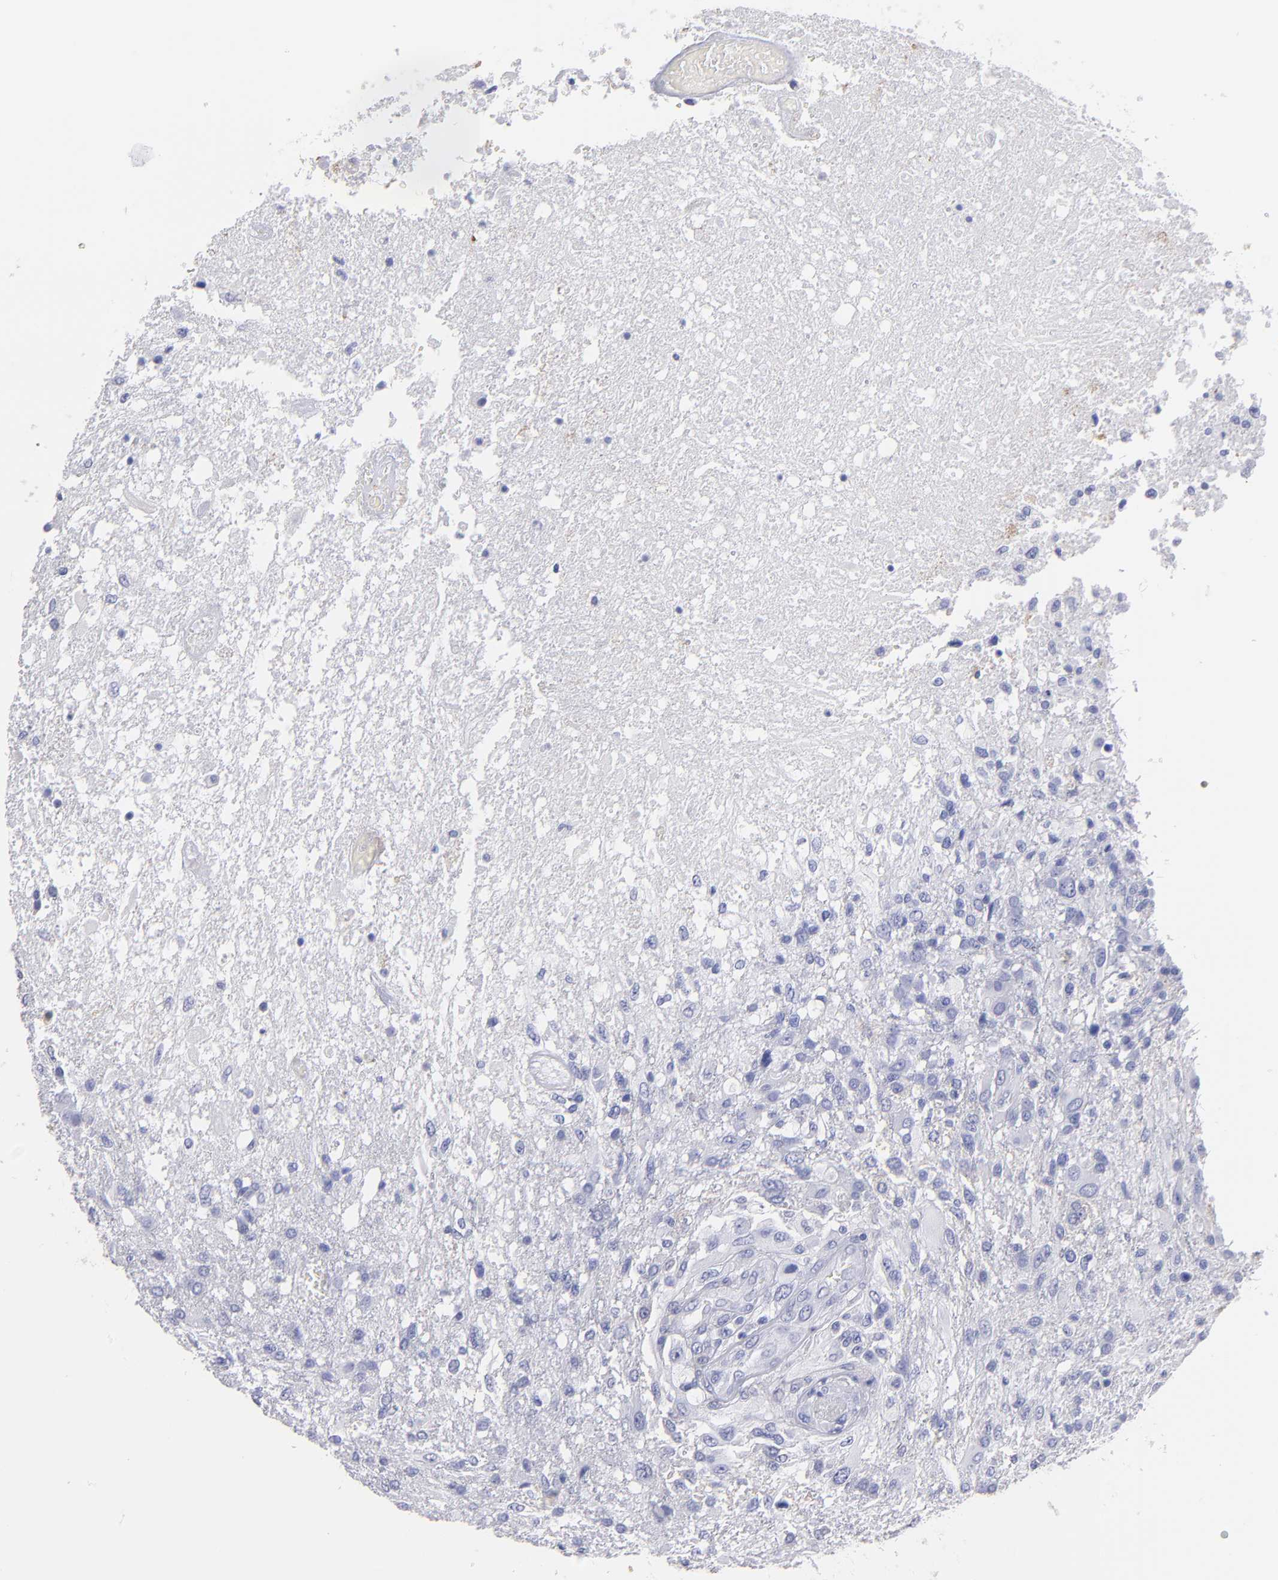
{"staining": {"intensity": "negative", "quantity": "none", "location": "none"}, "tissue": "glioma", "cell_type": "Tumor cells", "image_type": "cancer", "snomed": [{"axis": "morphology", "description": "Glioma, malignant, High grade"}, {"axis": "topography", "description": "Cerebral cortex"}], "caption": "A high-resolution image shows IHC staining of glioma, which reveals no significant expression in tumor cells.", "gene": "MB", "patient": {"sex": "male", "age": 79}}